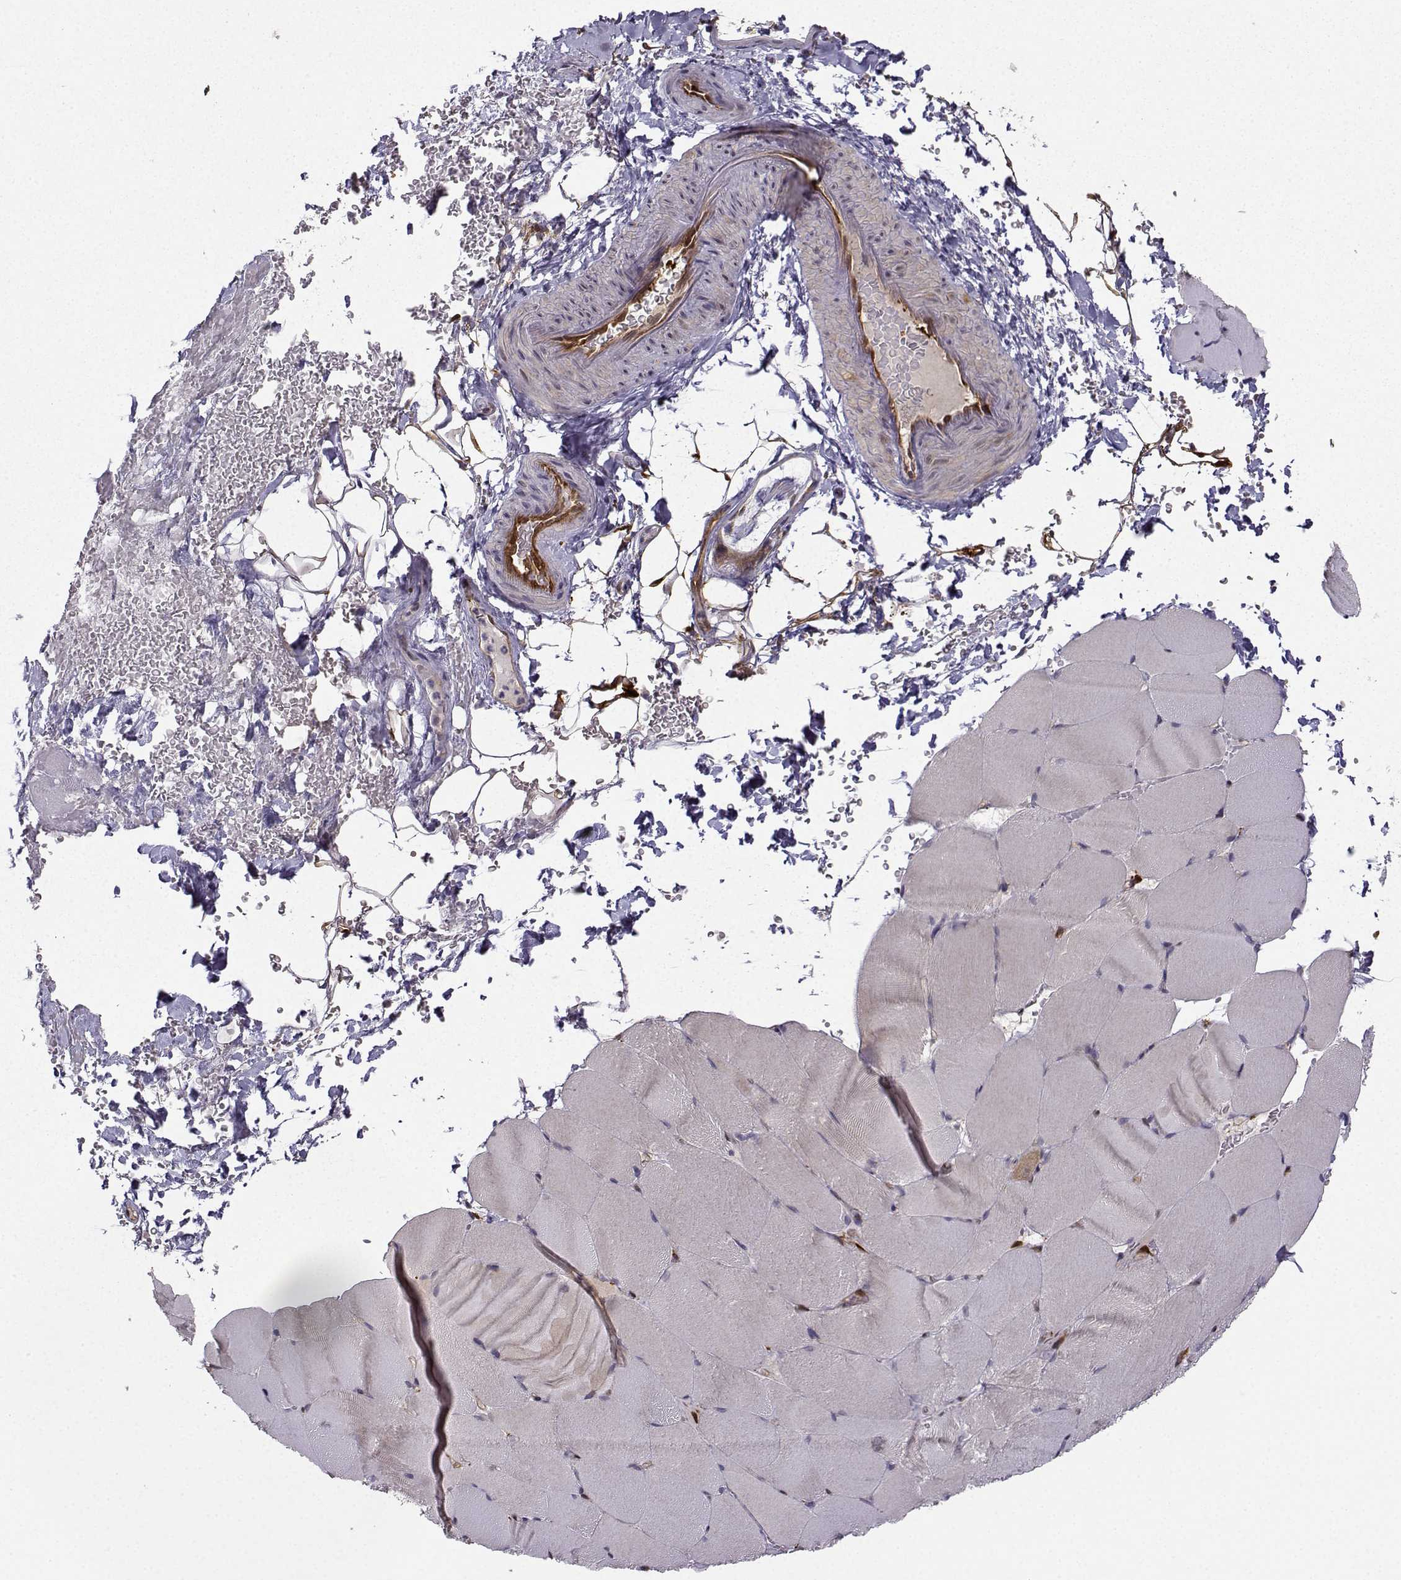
{"staining": {"intensity": "negative", "quantity": "none", "location": "none"}, "tissue": "skeletal muscle", "cell_type": "Myocytes", "image_type": "normal", "snomed": [{"axis": "morphology", "description": "Normal tissue, NOS"}, {"axis": "topography", "description": "Skeletal muscle"}], "caption": "Immunohistochemistry of benign skeletal muscle shows no expression in myocytes.", "gene": "NQO1", "patient": {"sex": "female", "age": 37}}